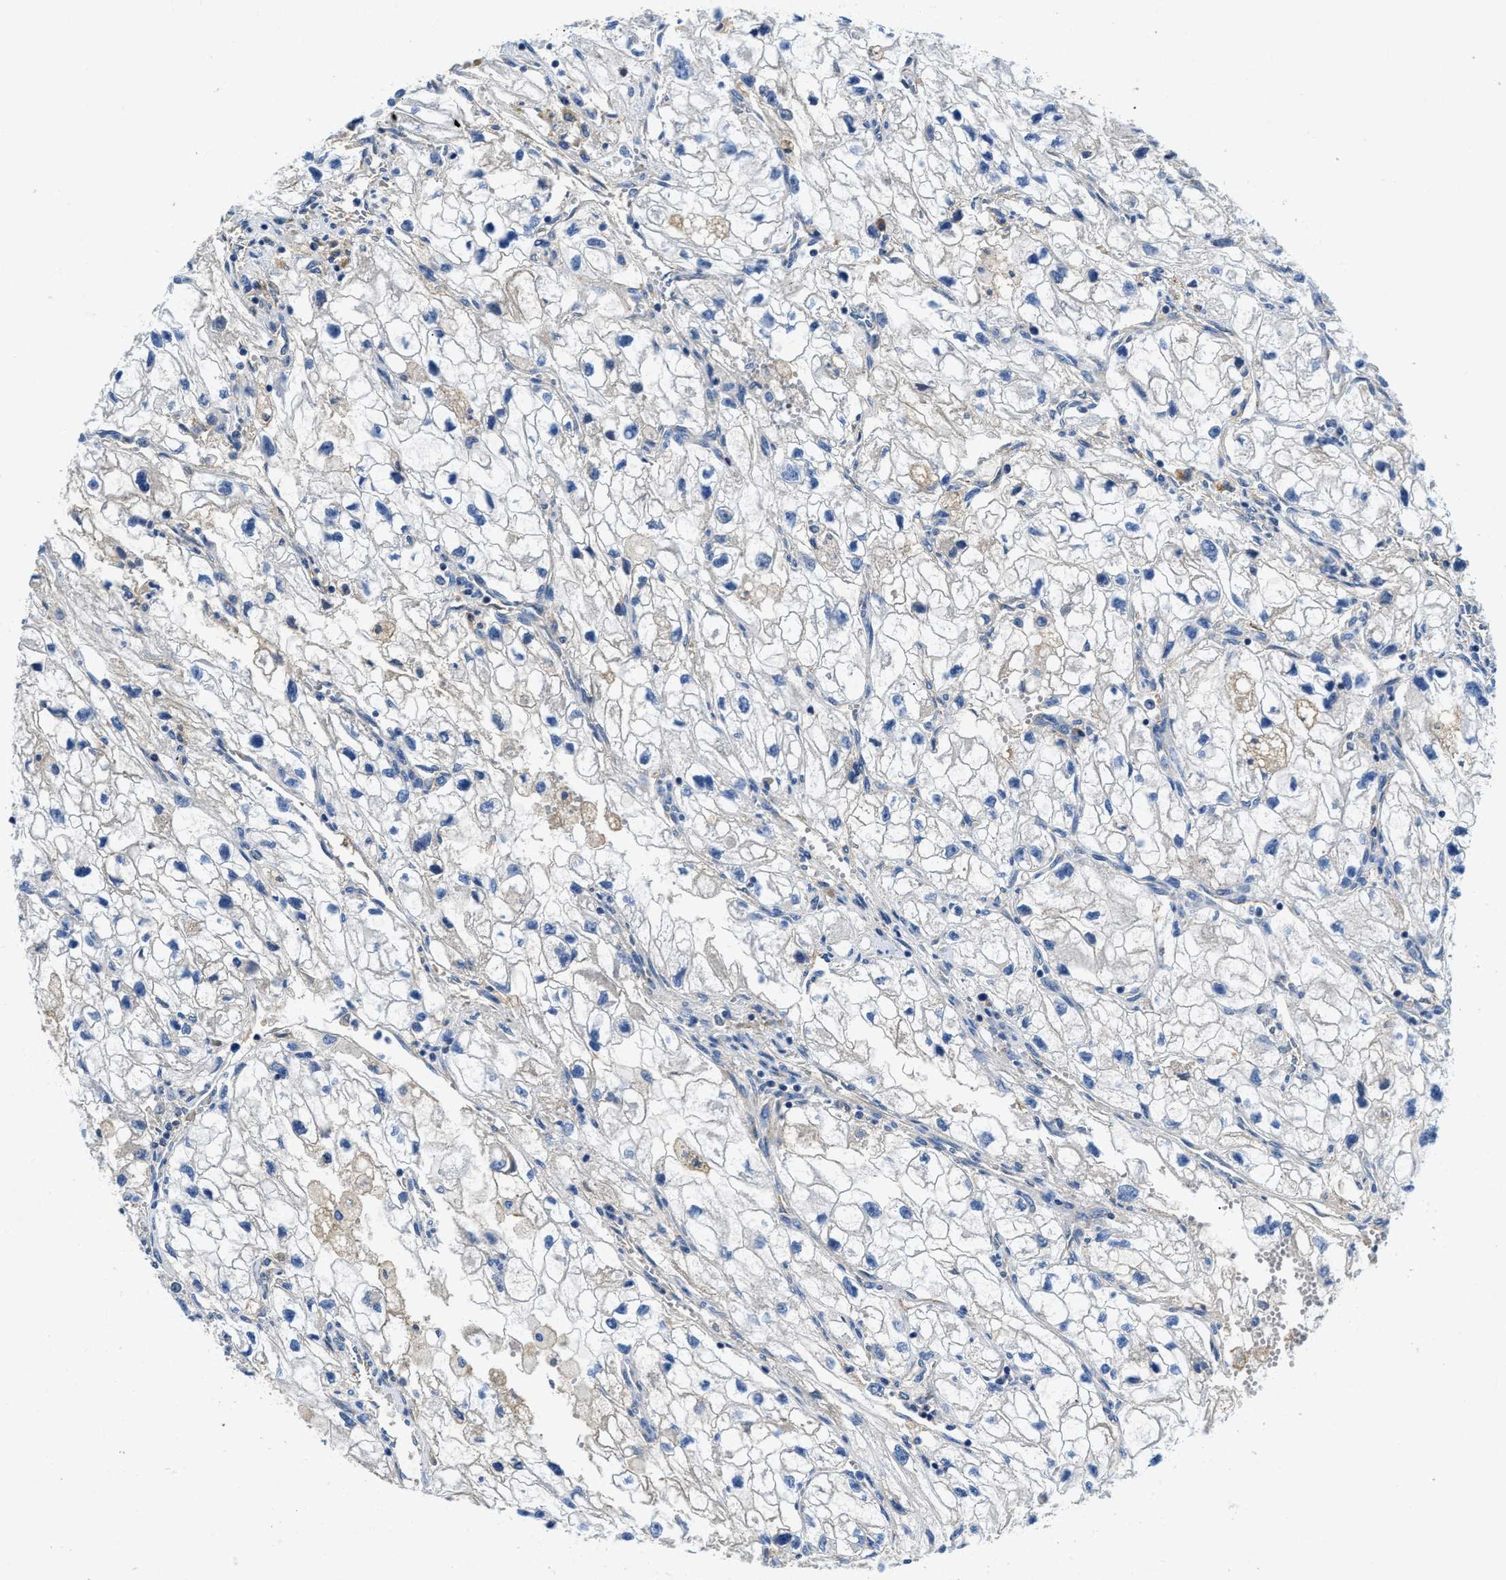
{"staining": {"intensity": "negative", "quantity": "none", "location": "none"}, "tissue": "renal cancer", "cell_type": "Tumor cells", "image_type": "cancer", "snomed": [{"axis": "morphology", "description": "Adenocarcinoma, NOS"}, {"axis": "topography", "description": "Kidney"}], "caption": "This is a micrograph of immunohistochemistry (IHC) staining of renal adenocarcinoma, which shows no positivity in tumor cells.", "gene": "STAT2", "patient": {"sex": "female", "age": 70}}